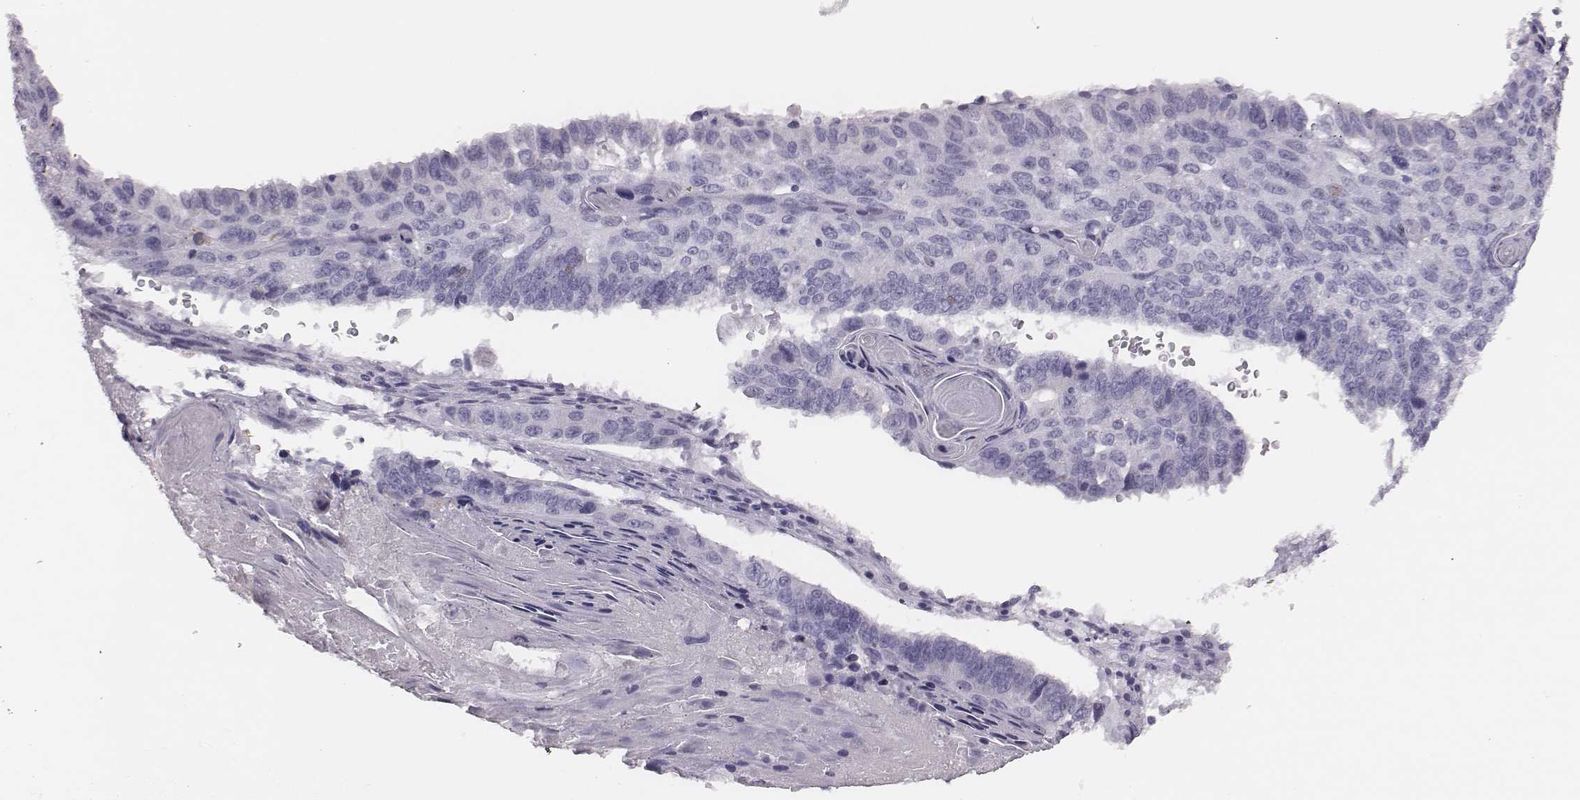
{"staining": {"intensity": "negative", "quantity": "none", "location": "none"}, "tissue": "lung cancer", "cell_type": "Tumor cells", "image_type": "cancer", "snomed": [{"axis": "morphology", "description": "Squamous cell carcinoma, NOS"}, {"axis": "topography", "description": "Lung"}], "caption": "An immunohistochemistry micrograph of lung squamous cell carcinoma is shown. There is no staining in tumor cells of lung squamous cell carcinoma. (DAB immunohistochemistry (IHC) with hematoxylin counter stain).", "gene": "H1-6", "patient": {"sex": "male", "age": 73}}